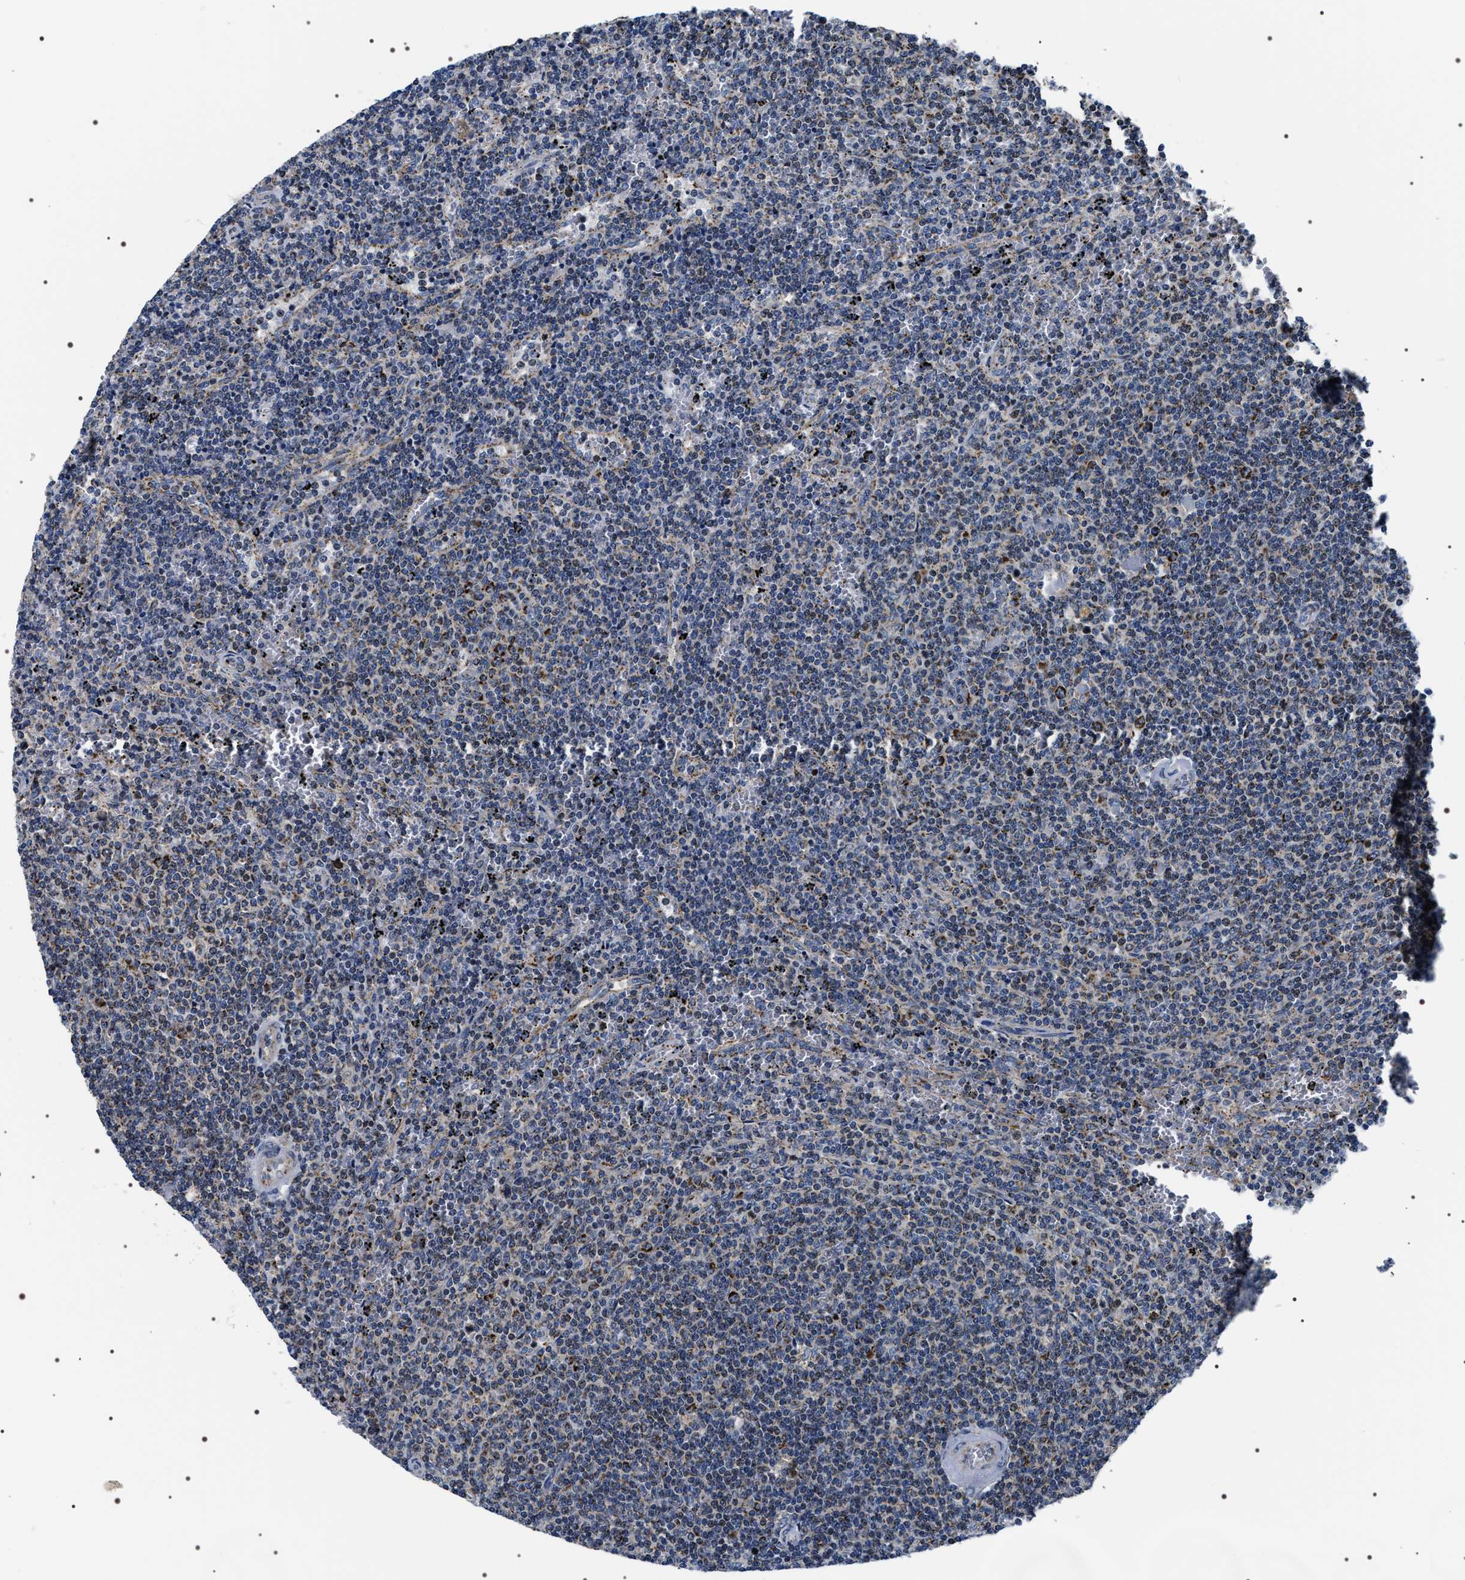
{"staining": {"intensity": "strong", "quantity": "<25%", "location": "cytoplasmic/membranous"}, "tissue": "lymphoma", "cell_type": "Tumor cells", "image_type": "cancer", "snomed": [{"axis": "morphology", "description": "Malignant lymphoma, non-Hodgkin's type, Low grade"}, {"axis": "topography", "description": "Spleen"}], "caption": "This photomicrograph displays immunohistochemistry staining of human lymphoma, with medium strong cytoplasmic/membranous positivity in approximately <25% of tumor cells.", "gene": "NTMT1", "patient": {"sex": "female", "age": 50}}